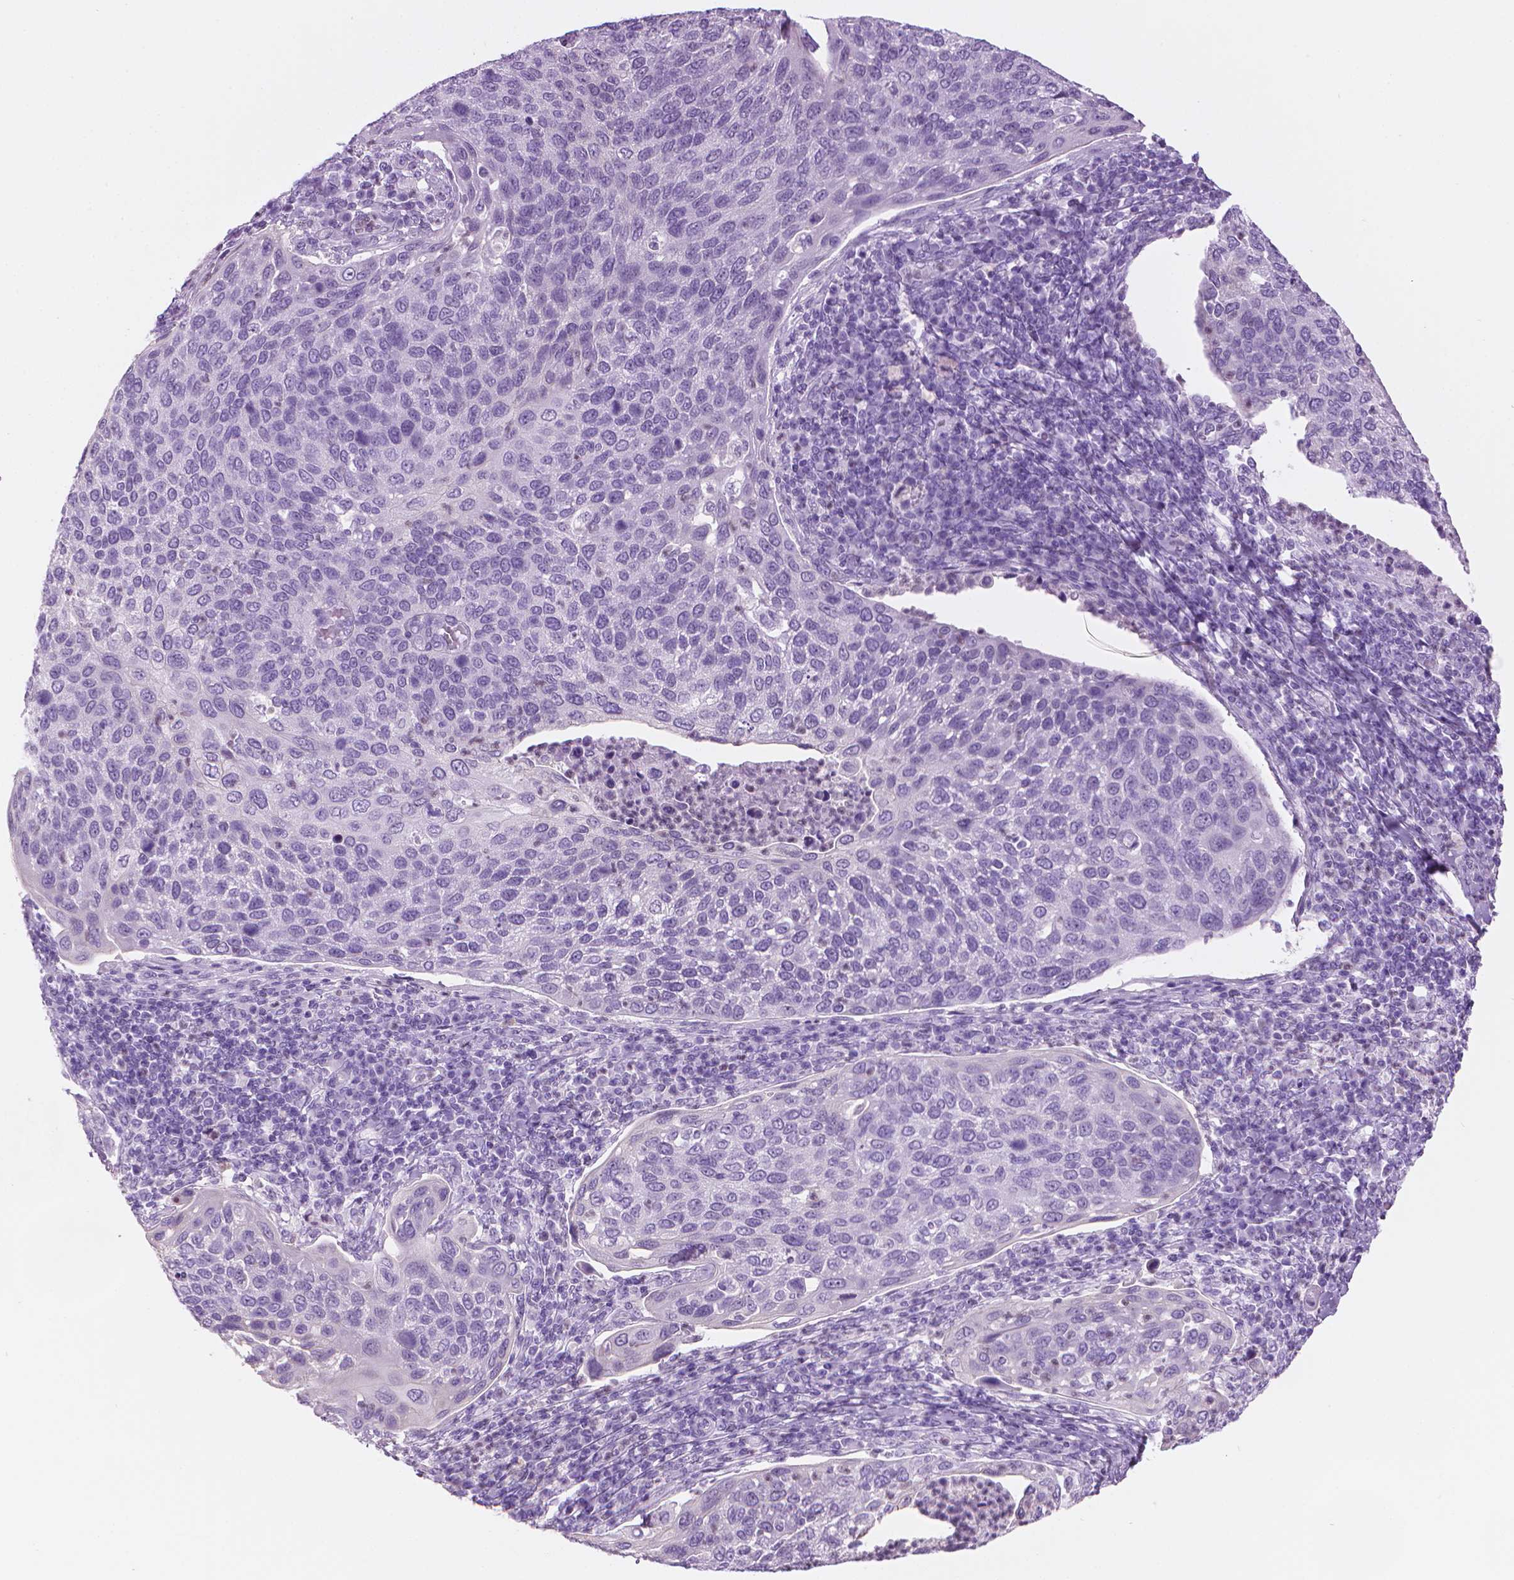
{"staining": {"intensity": "negative", "quantity": "none", "location": "none"}, "tissue": "cervical cancer", "cell_type": "Tumor cells", "image_type": "cancer", "snomed": [{"axis": "morphology", "description": "Squamous cell carcinoma, NOS"}, {"axis": "topography", "description": "Cervix"}], "caption": "Immunohistochemistry of cervical squamous cell carcinoma reveals no staining in tumor cells.", "gene": "TTC29", "patient": {"sex": "female", "age": 54}}